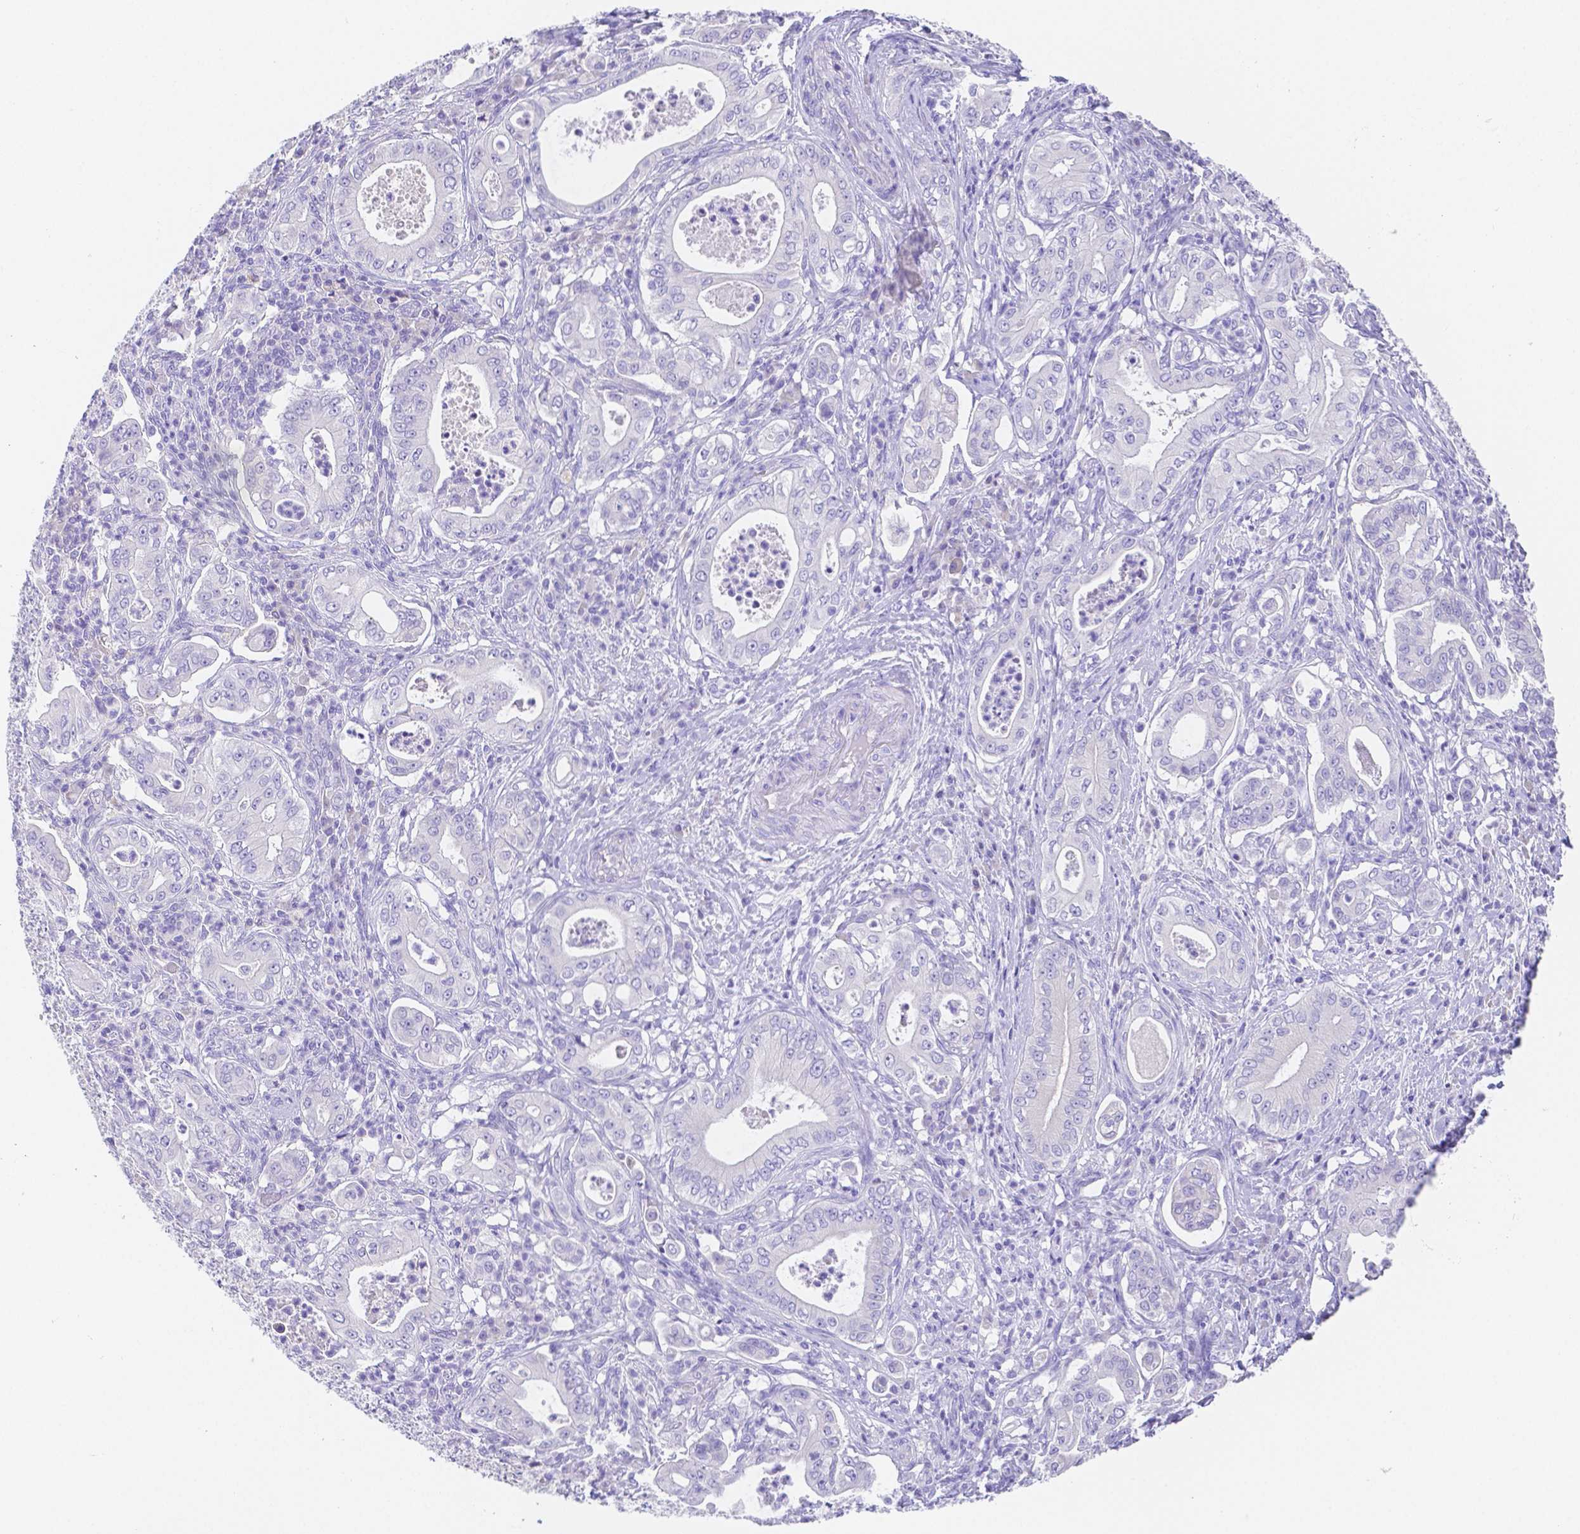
{"staining": {"intensity": "negative", "quantity": "none", "location": "none"}, "tissue": "pancreatic cancer", "cell_type": "Tumor cells", "image_type": "cancer", "snomed": [{"axis": "morphology", "description": "Adenocarcinoma, NOS"}, {"axis": "topography", "description": "Pancreas"}], "caption": "This is an immunohistochemistry (IHC) photomicrograph of pancreatic cancer. There is no positivity in tumor cells.", "gene": "ZG16B", "patient": {"sex": "male", "age": 71}}